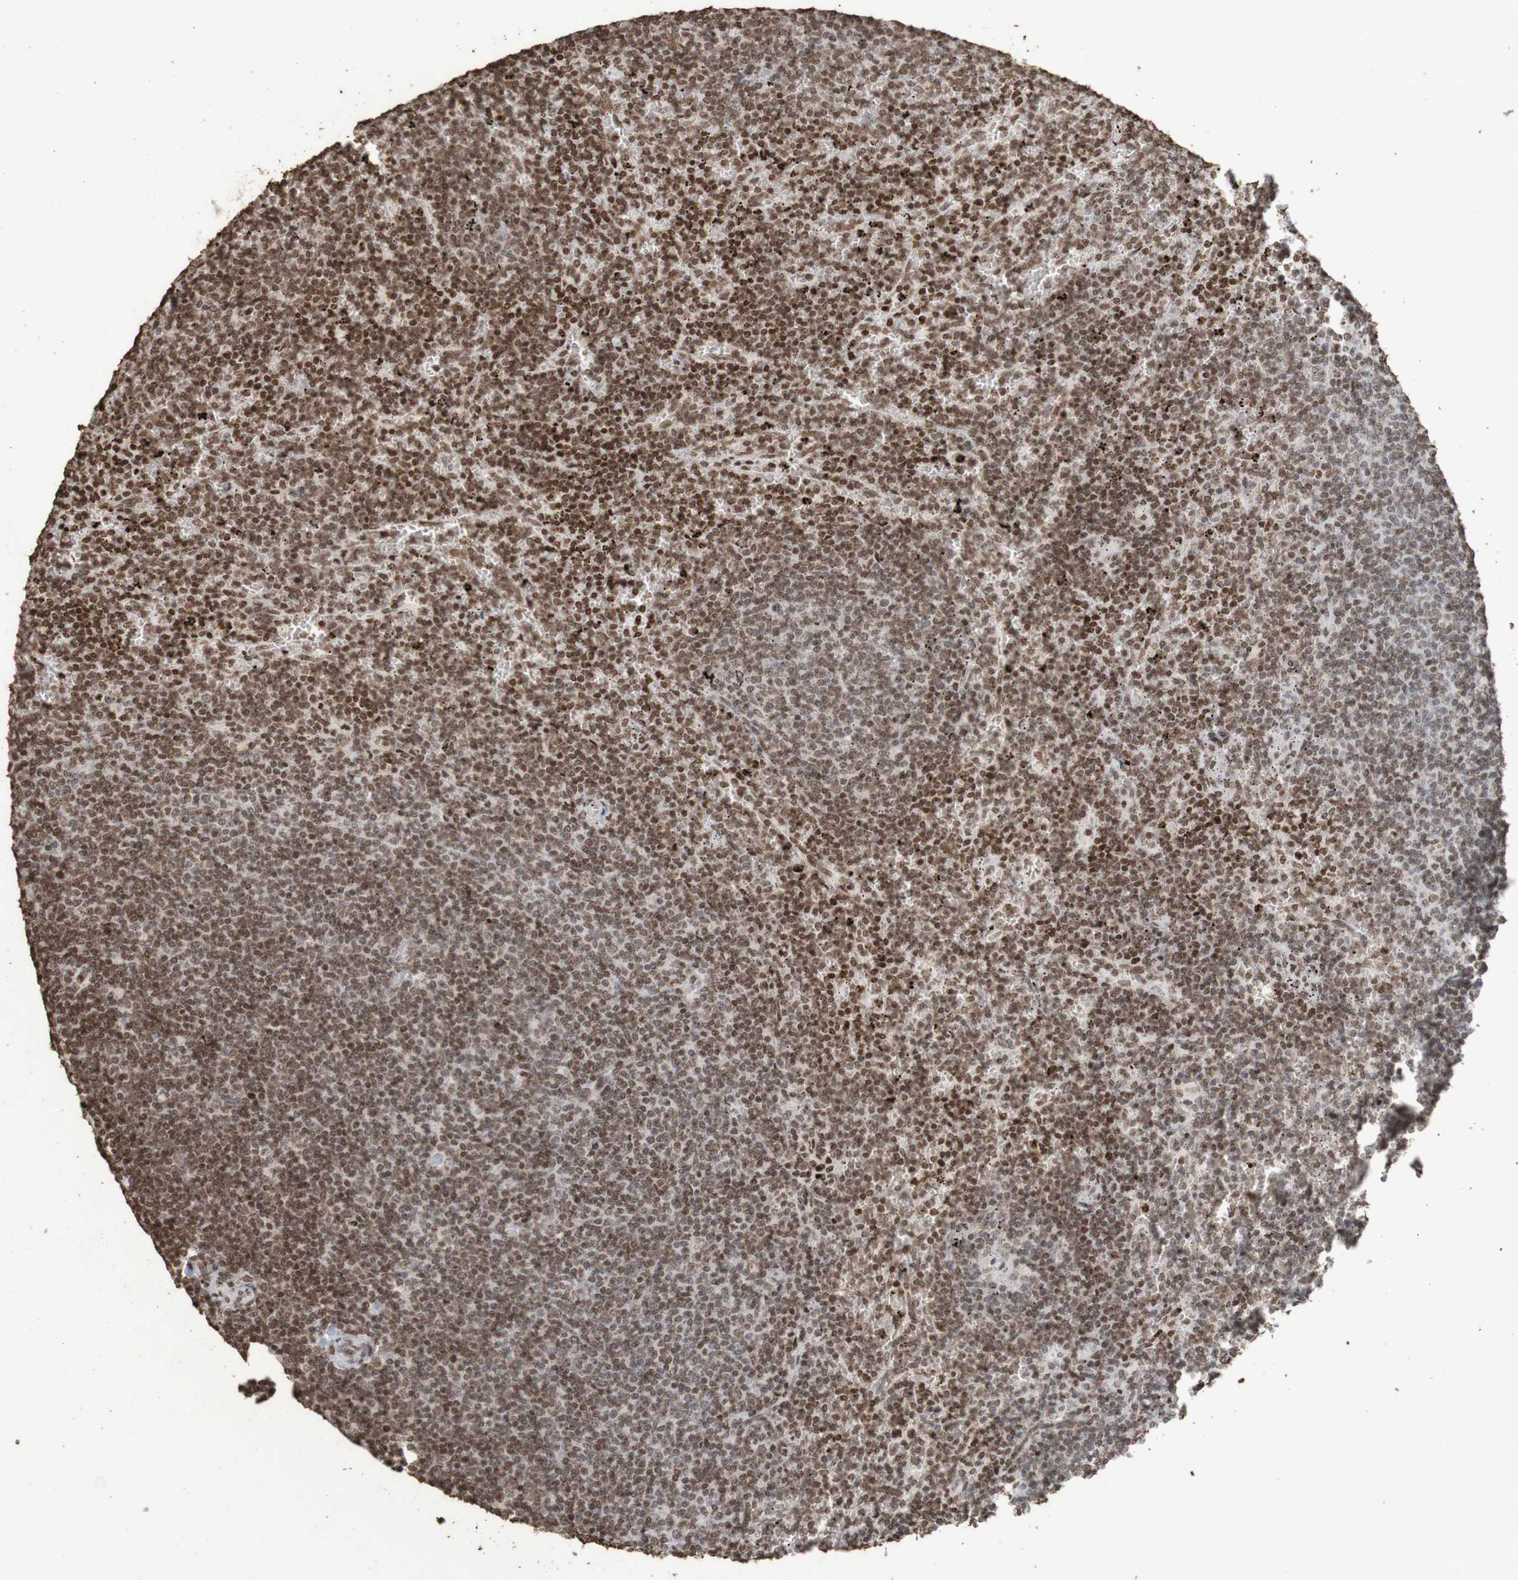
{"staining": {"intensity": "moderate", "quantity": ">75%", "location": "nuclear"}, "tissue": "lymphoma", "cell_type": "Tumor cells", "image_type": "cancer", "snomed": [{"axis": "morphology", "description": "Malignant lymphoma, non-Hodgkin's type, Low grade"}, {"axis": "topography", "description": "Spleen"}], "caption": "Immunohistochemical staining of malignant lymphoma, non-Hodgkin's type (low-grade) reveals medium levels of moderate nuclear protein positivity in approximately >75% of tumor cells.", "gene": "GFI1", "patient": {"sex": "female", "age": 50}}